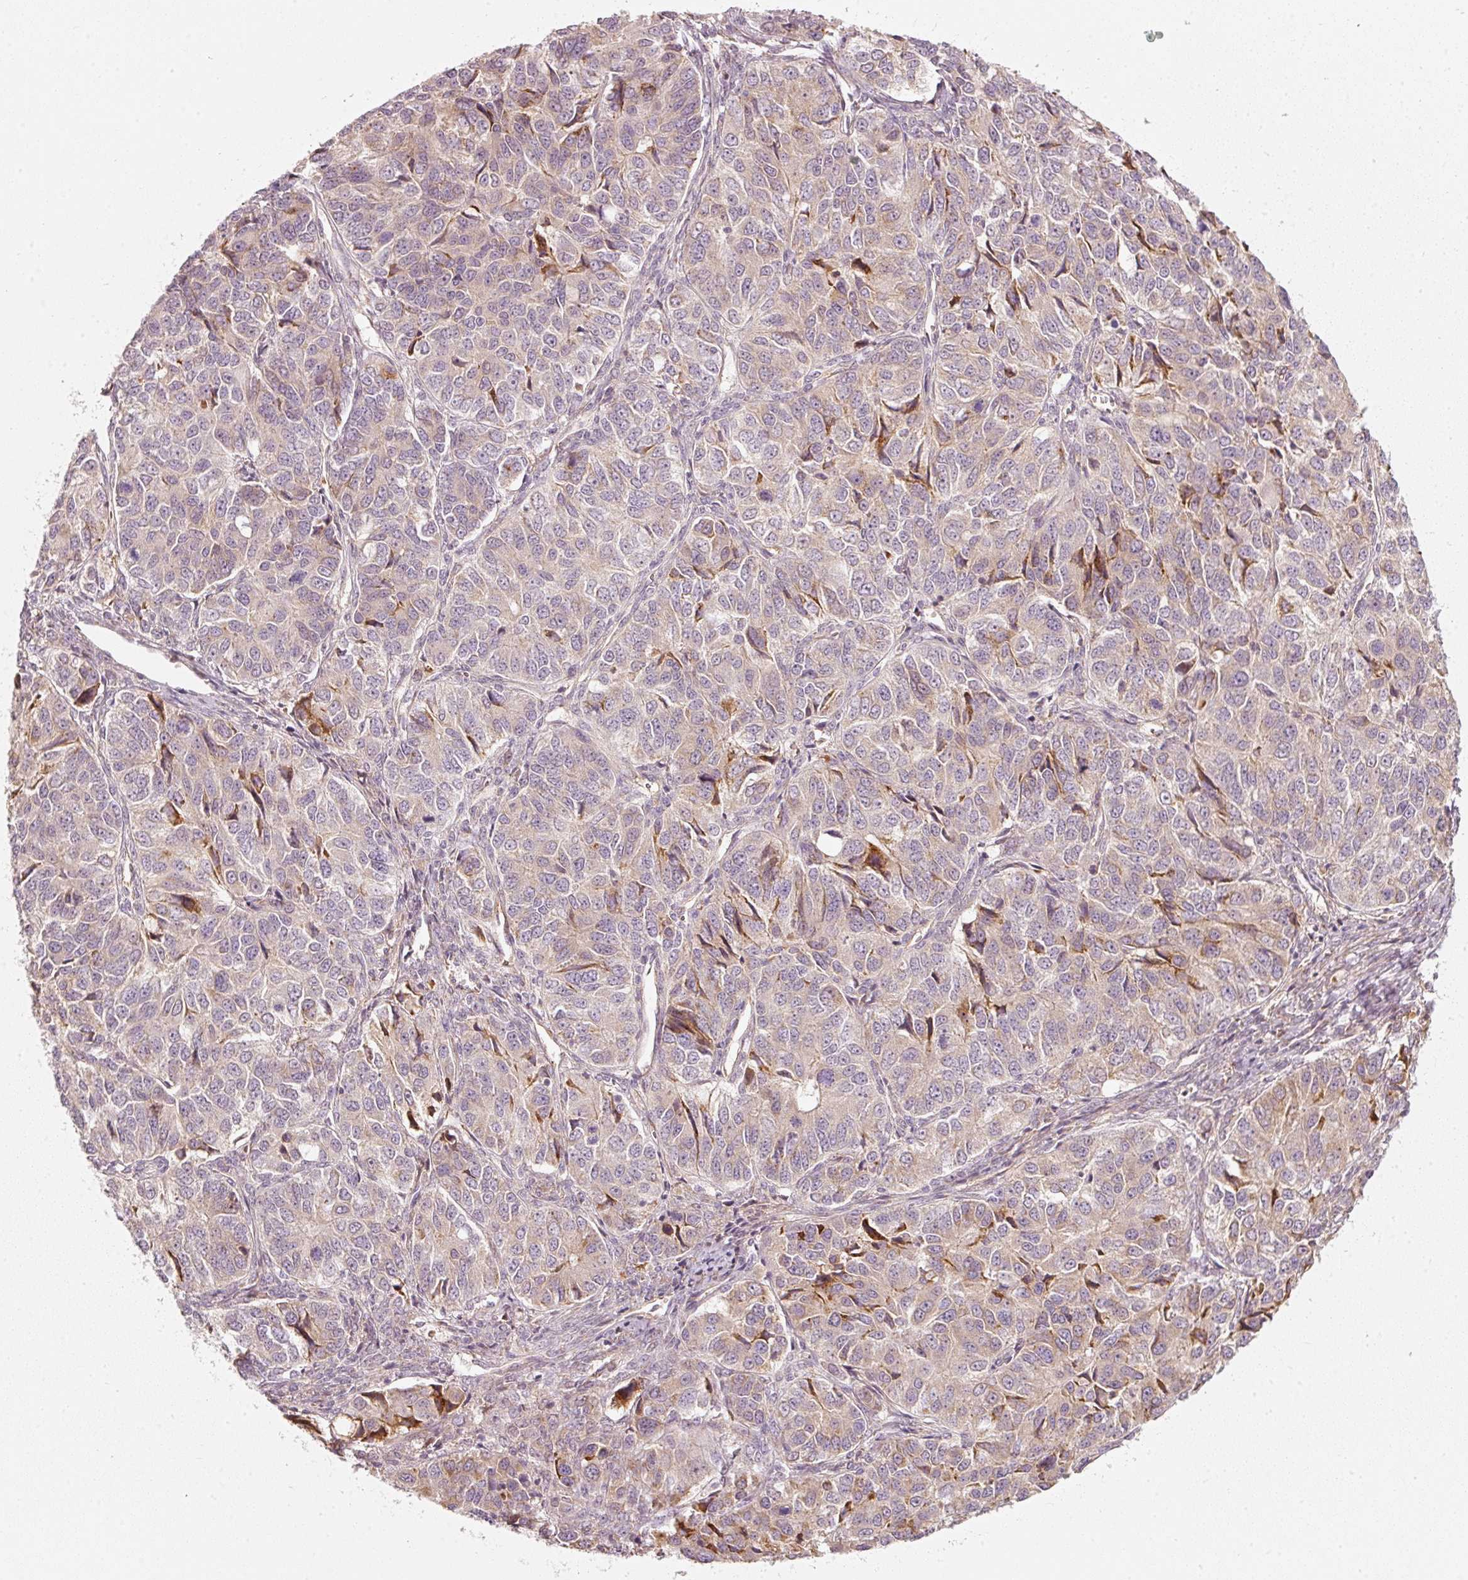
{"staining": {"intensity": "moderate", "quantity": "<25%", "location": "cytoplasmic/membranous"}, "tissue": "ovarian cancer", "cell_type": "Tumor cells", "image_type": "cancer", "snomed": [{"axis": "morphology", "description": "Carcinoma, endometroid"}, {"axis": "topography", "description": "Ovary"}], "caption": "A low amount of moderate cytoplasmic/membranous expression is appreciated in approximately <25% of tumor cells in endometroid carcinoma (ovarian) tissue.", "gene": "KCNQ1", "patient": {"sex": "female", "age": 51}}